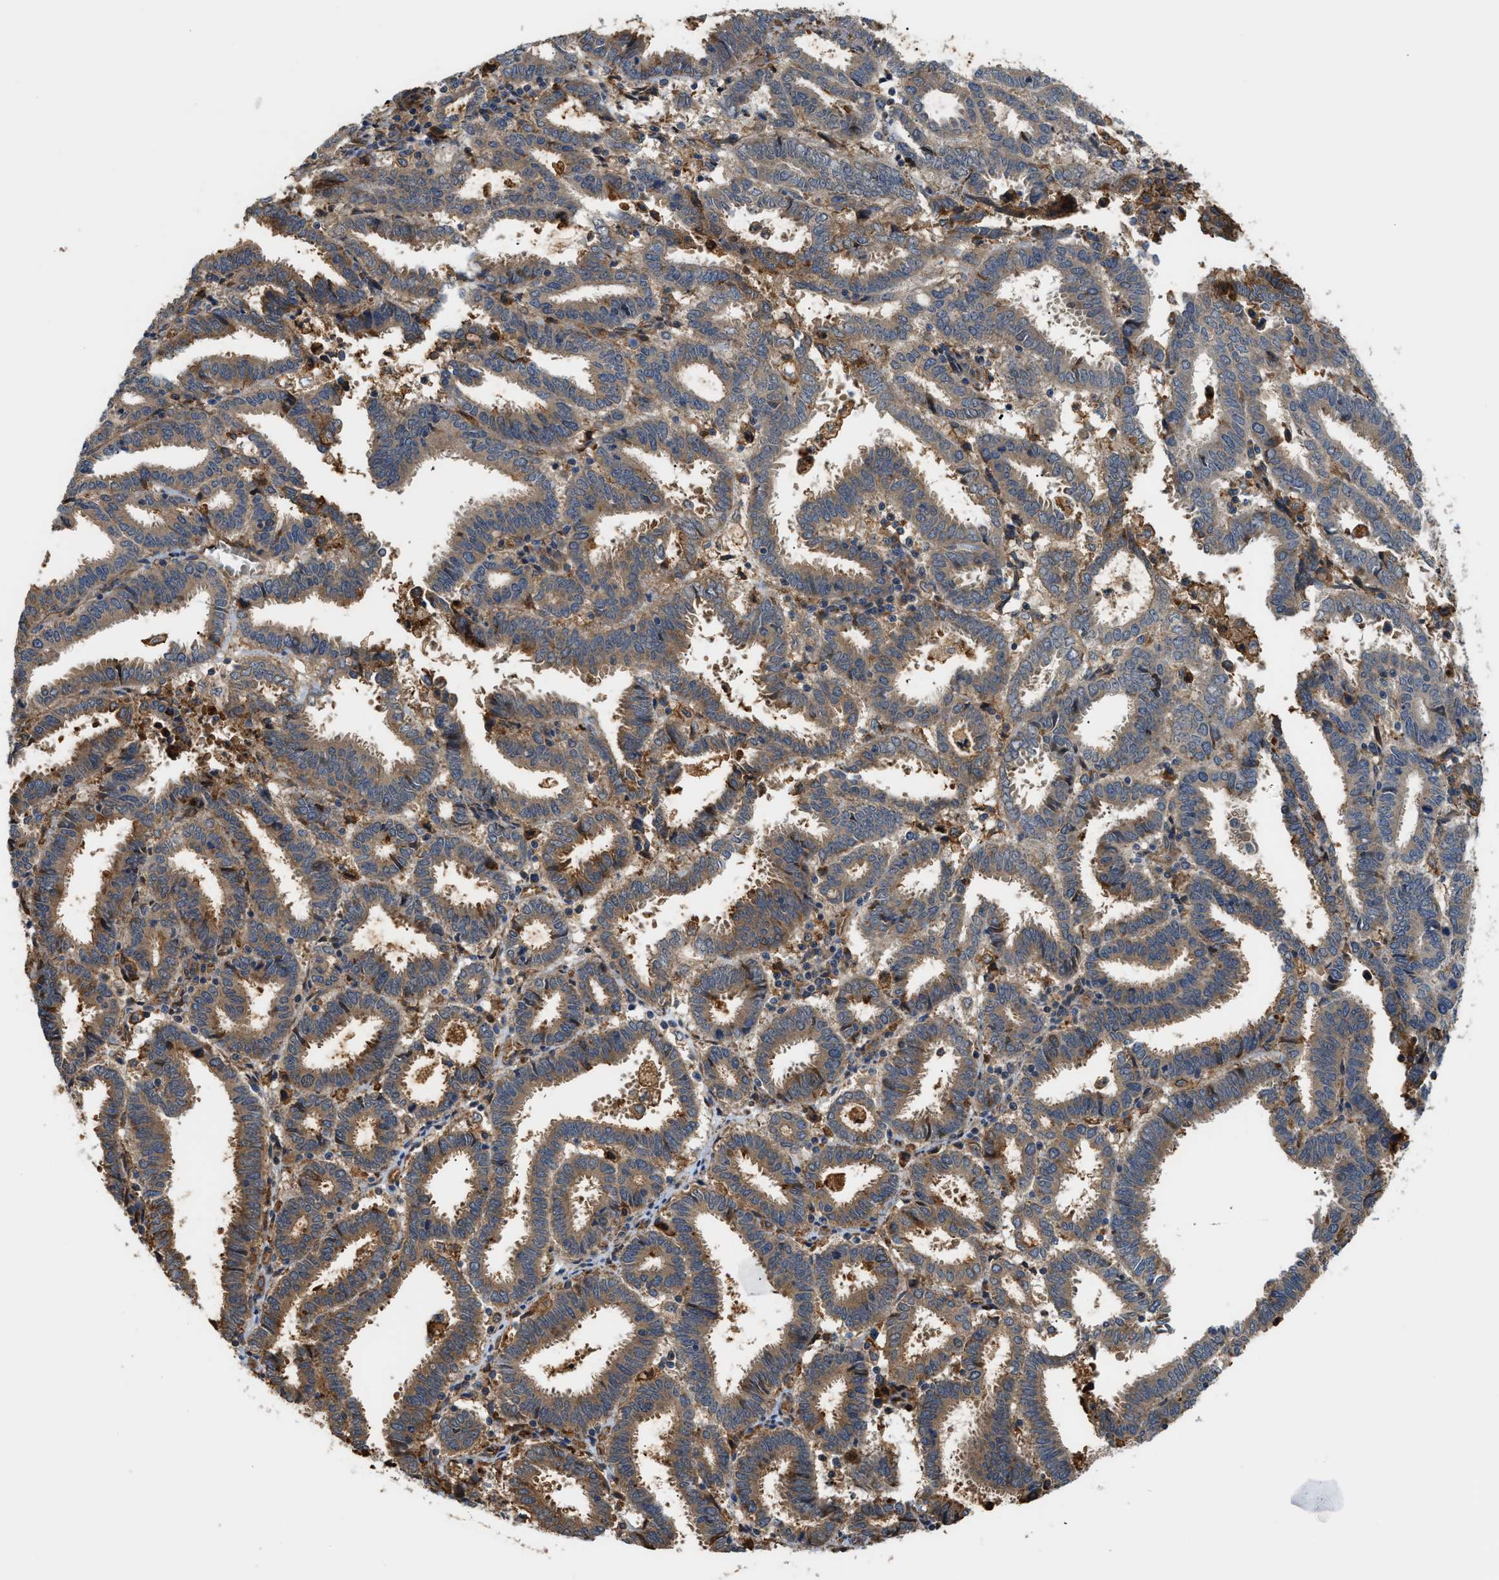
{"staining": {"intensity": "moderate", "quantity": ">75%", "location": "cytoplasmic/membranous"}, "tissue": "endometrial cancer", "cell_type": "Tumor cells", "image_type": "cancer", "snomed": [{"axis": "morphology", "description": "Adenocarcinoma, NOS"}, {"axis": "topography", "description": "Uterus"}], "caption": "A medium amount of moderate cytoplasmic/membranous staining is identified in approximately >75% of tumor cells in adenocarcinoma (endometrial) tissue. Nuclei are stained in blue.", "gene": "DDHD2", "patient": {"sex": "female", "age": 83}}